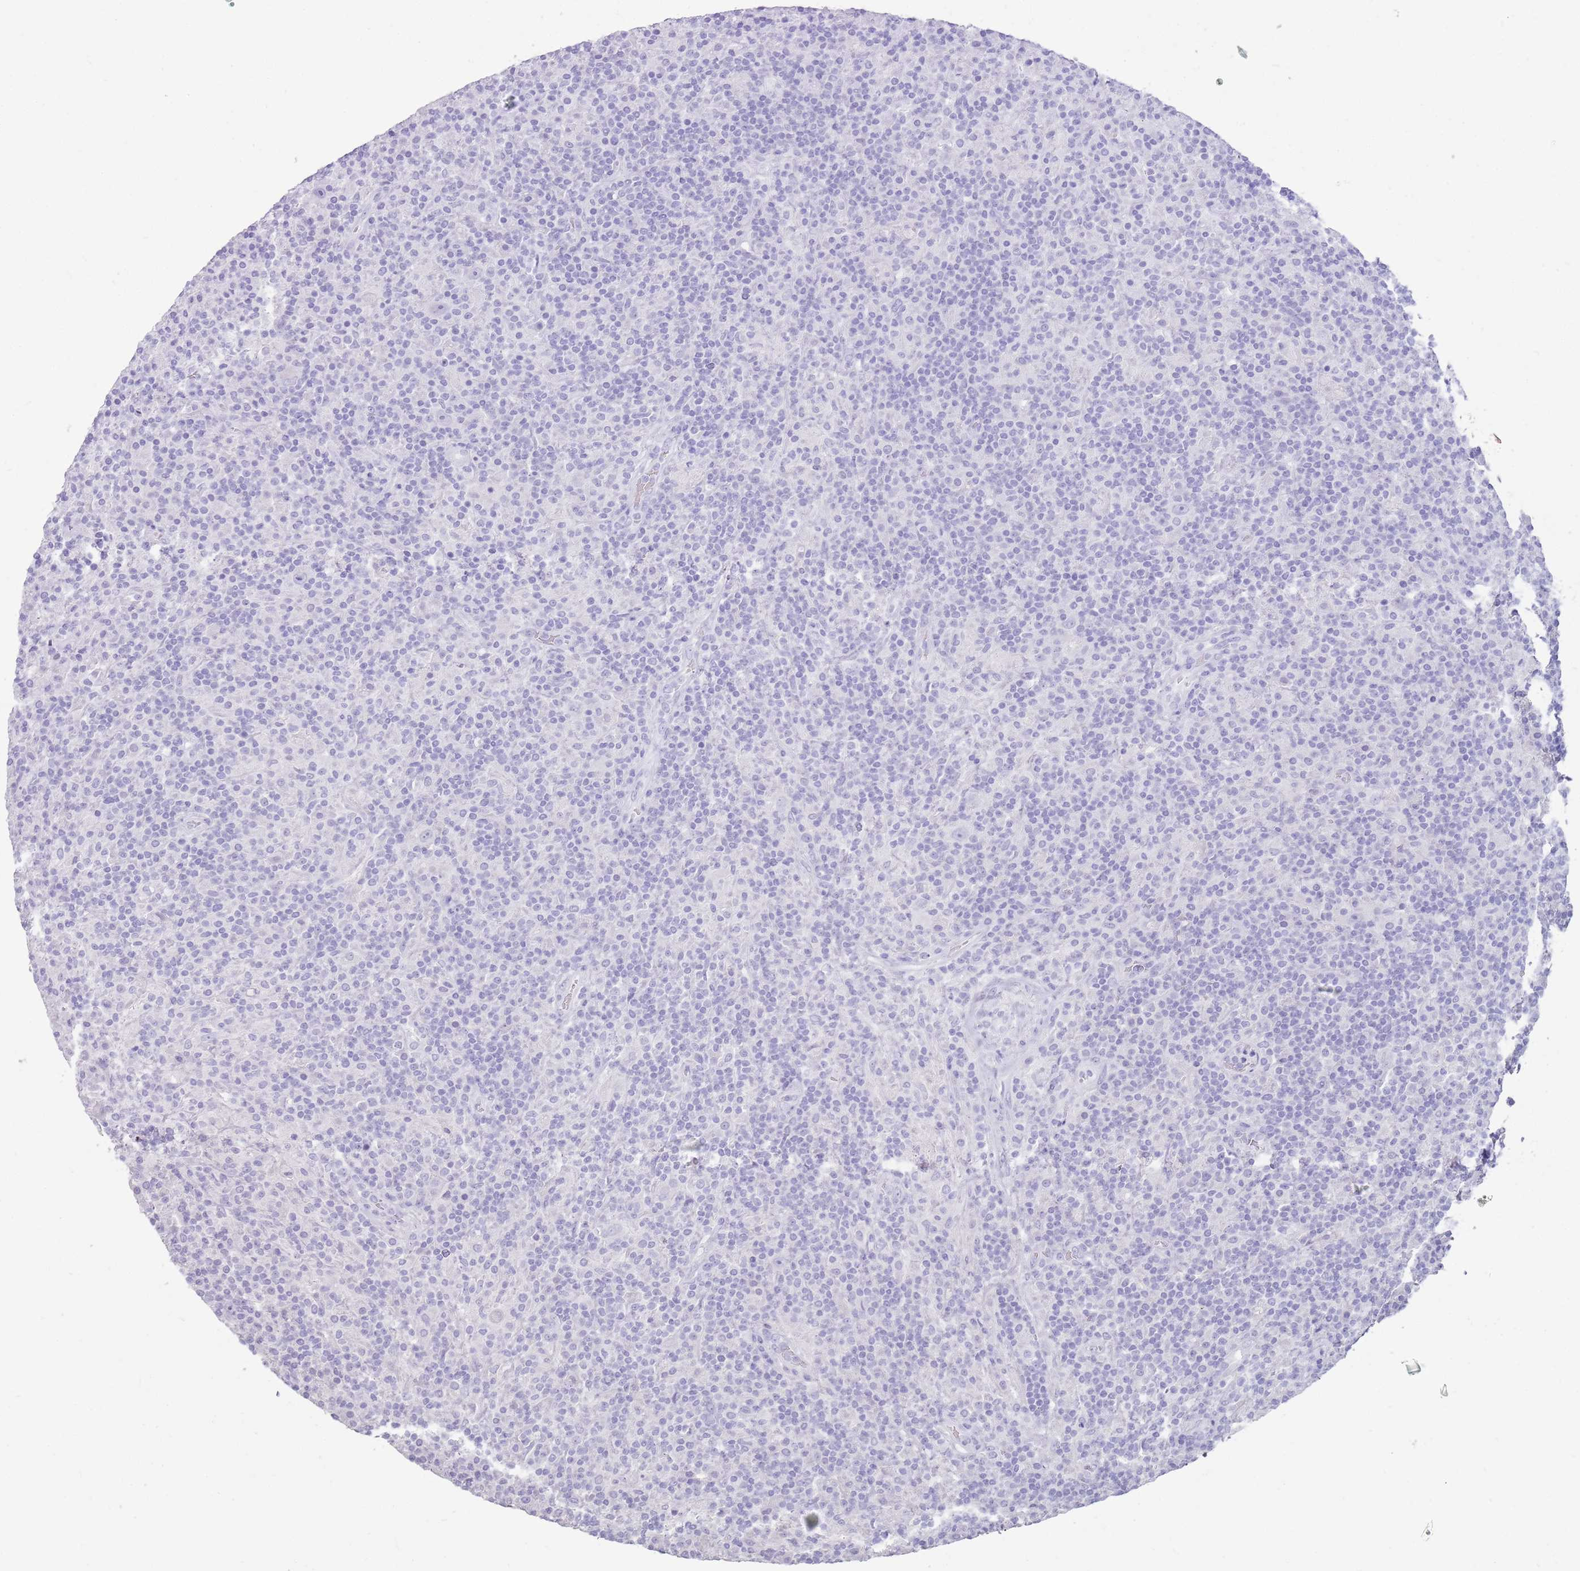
{"staining": {"intensity": "negative", "quantity": "none", "location": "none"}, "tissue": "lymphoma", "cell_type": "Tumor cells", "image_type": "cancer", "snomed": [{"axis": "morphology", "description": "Hodgkin's disease, NOS"}, {"axis": "topography", "description": "Lymph node"}], "caption": "Immunohistochemical staining of human Hodgkin's disease reveals no significant expression in tumor cells.", "gene": "NBPF3", "patient": {"sex": "male", "age": 70}}